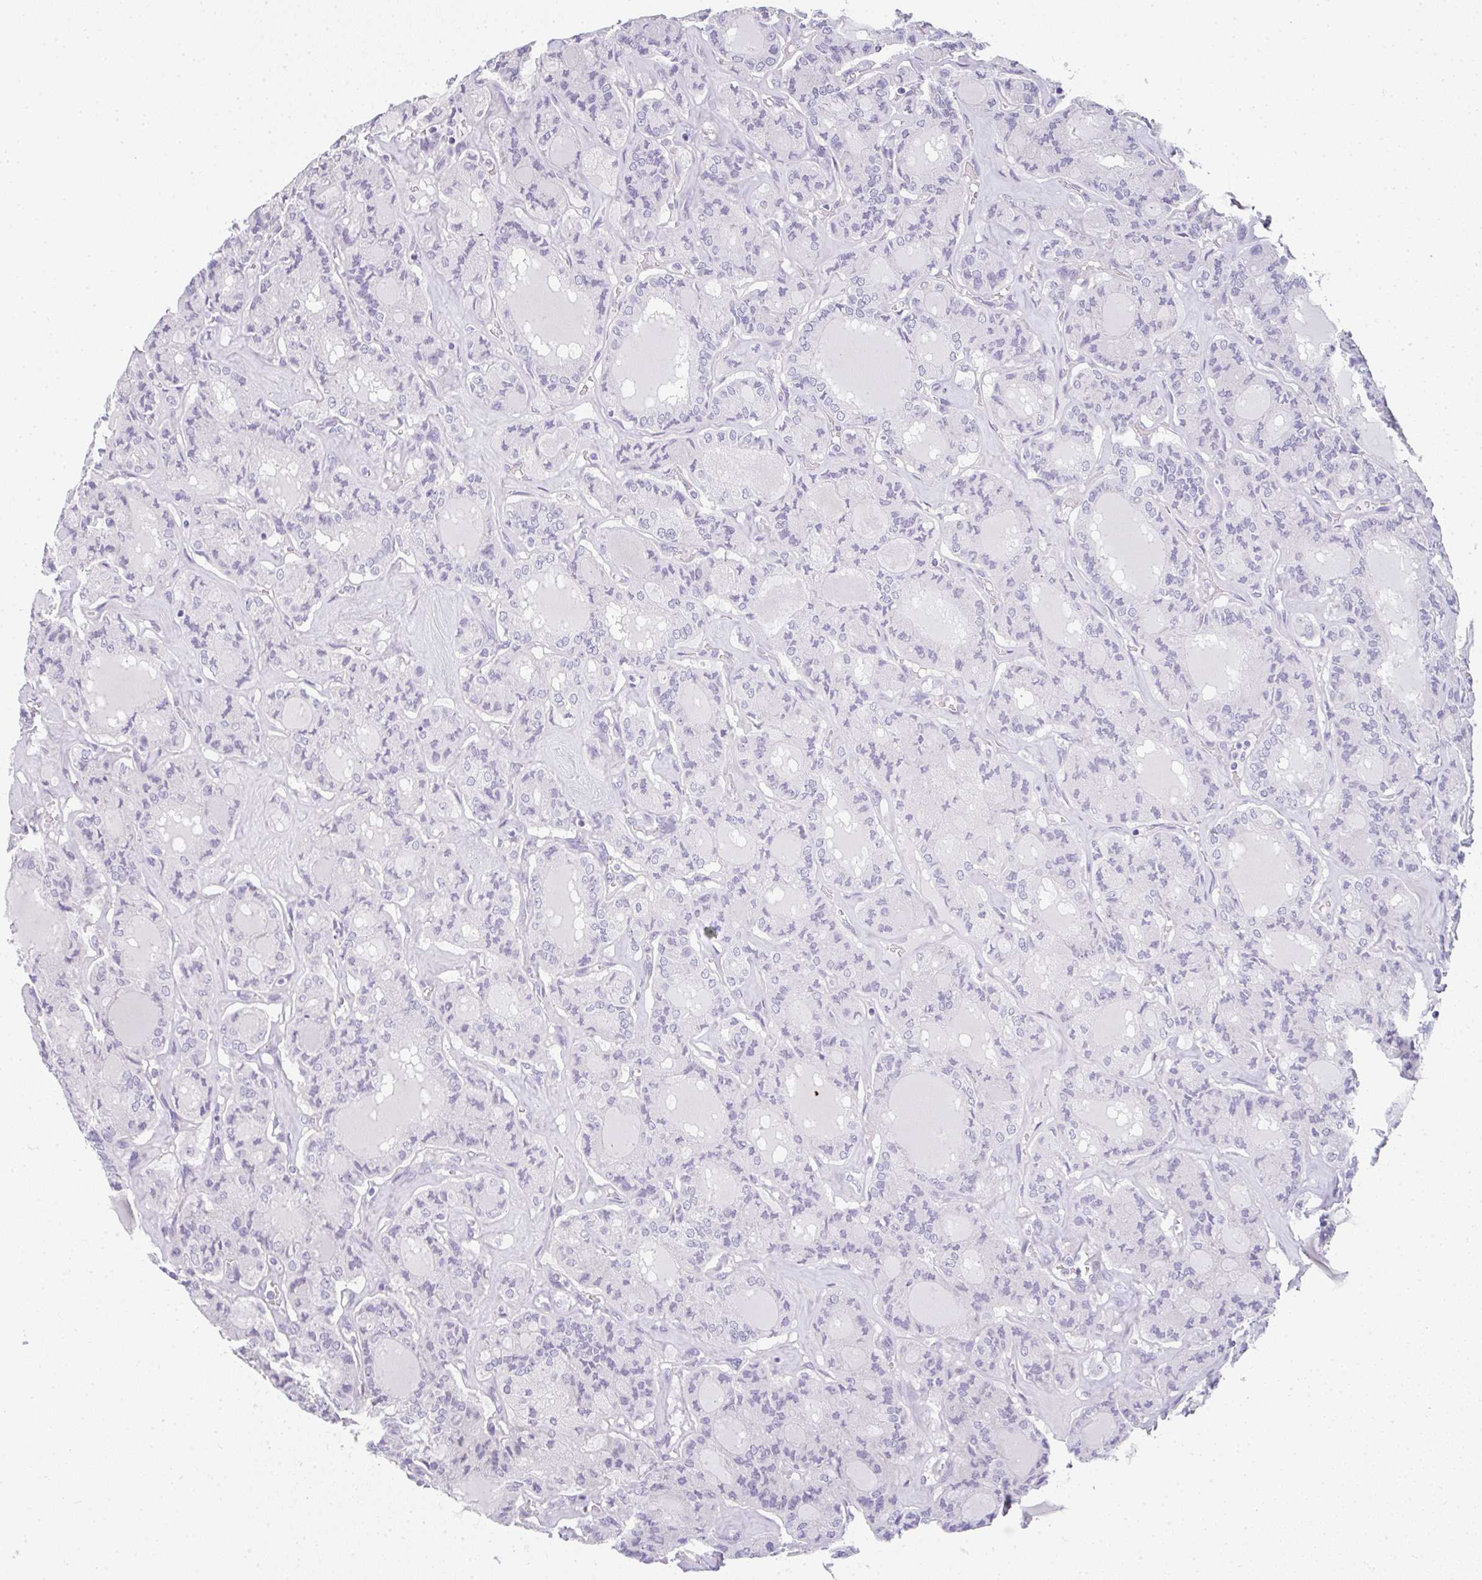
{"staining": {"intensity": "negative", "quantity": "none", "location": "none"}, "tissue": "thyroid cancer", "cell_type": "Tumor cells", "image_type": "cancer", "snomed": [{"axis": "morphology", "description": "Papillary adenocarcinoma, NOS"}, {"axis": "topography", "description": "Thyroid gland"}], "caption": "A high-resolution histopathology image shows immunohistochemistry staining of thyroid cancer, which shows no significant staining in tumor cells. (Brightfield microscopy of DAB (3,3'-diaminobenzidine) IHC at high magnification).", "gene": "NEU2", "patient": {"sex": "male", "age": 87}}